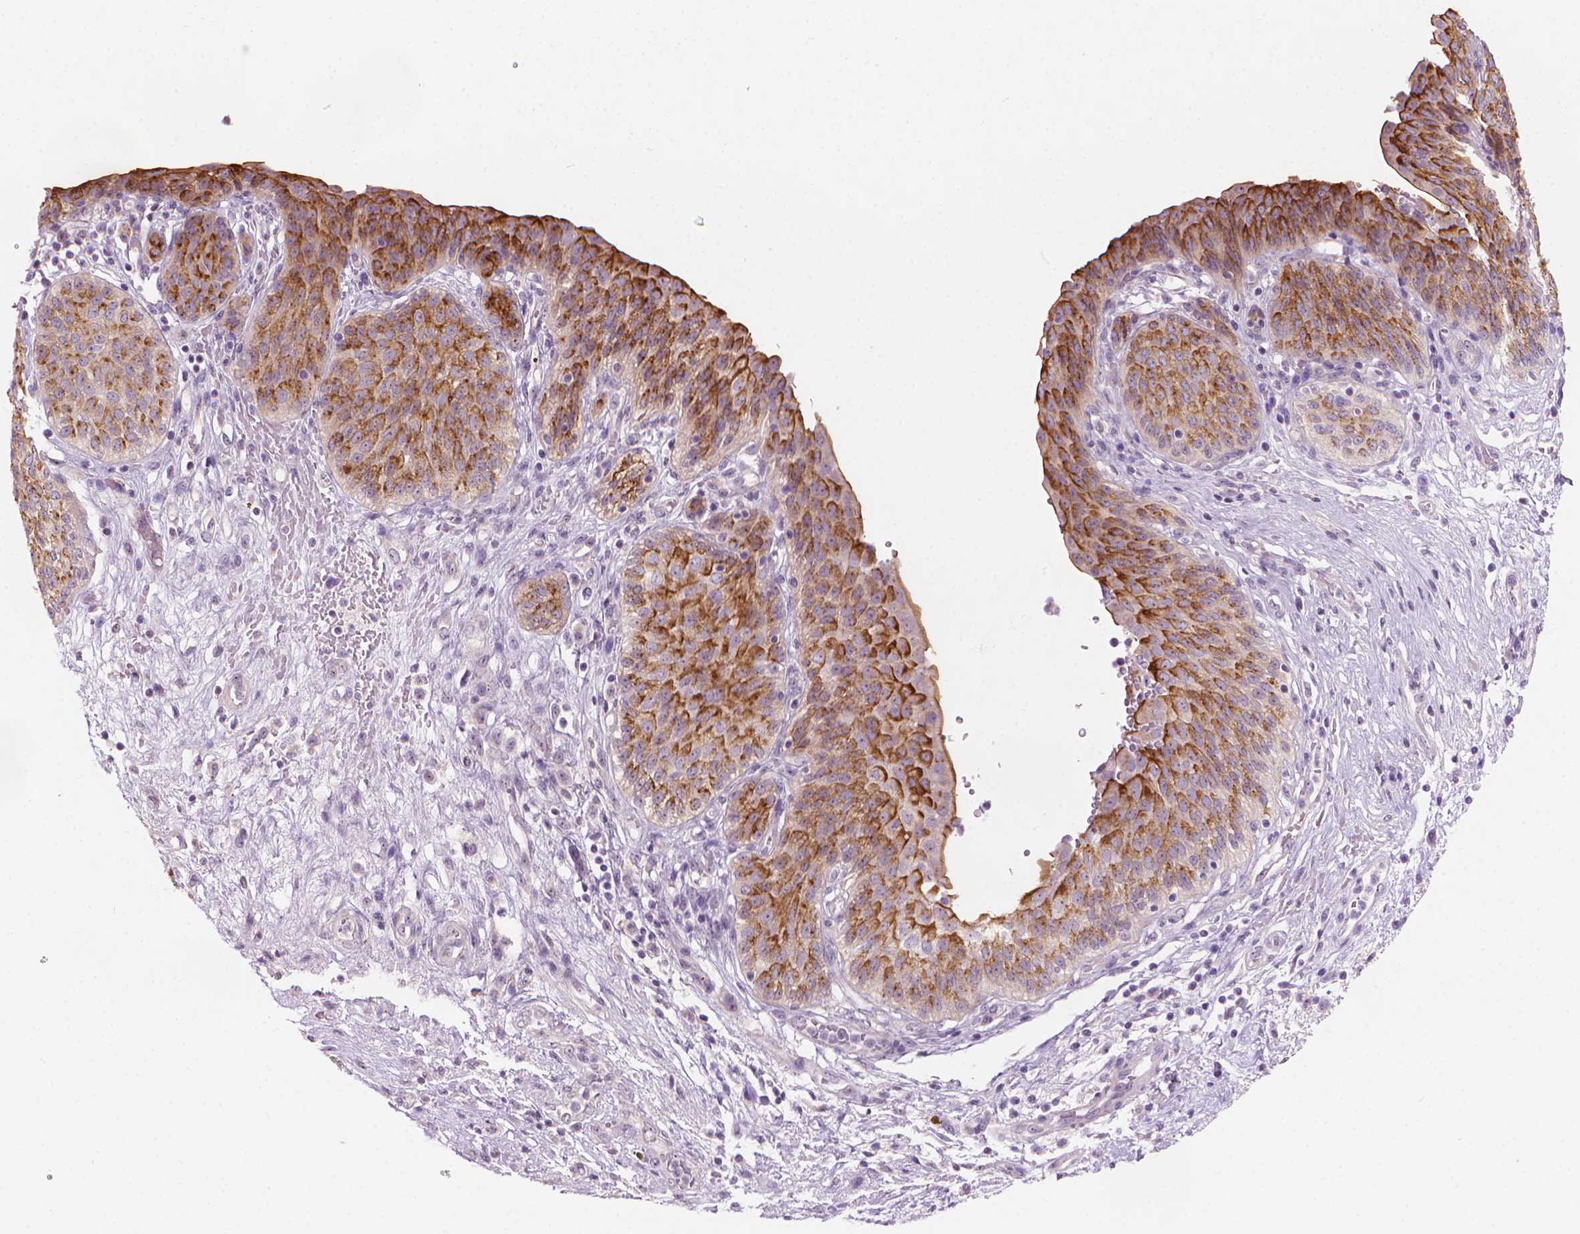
{"staining": {"intensity": "strong", "quantity": "25%-75%", "location": "cytoplasmic/membranous"}, "tissue": "urinary bladder", "cell_type": "Urothelial cells", "image_type": "normal", "snomed": [{"axis": "morphology", "description": "Normal tissue, NOS"}, {"axis": "topography", "description": "Urinary bladder"}], "caption": "IHC histopathology image of benign urinary bladder: urinary bladder stained using immunohistochemistry (IHC) displays high levels of strong protein expression localized specifically in the cytoplasmic/membranous of urothelial cells, appearing as a cytoplasmic/membranous brown color.", "gene": "GPRC5A", "patient": {"sex": "male", "age": 68}}